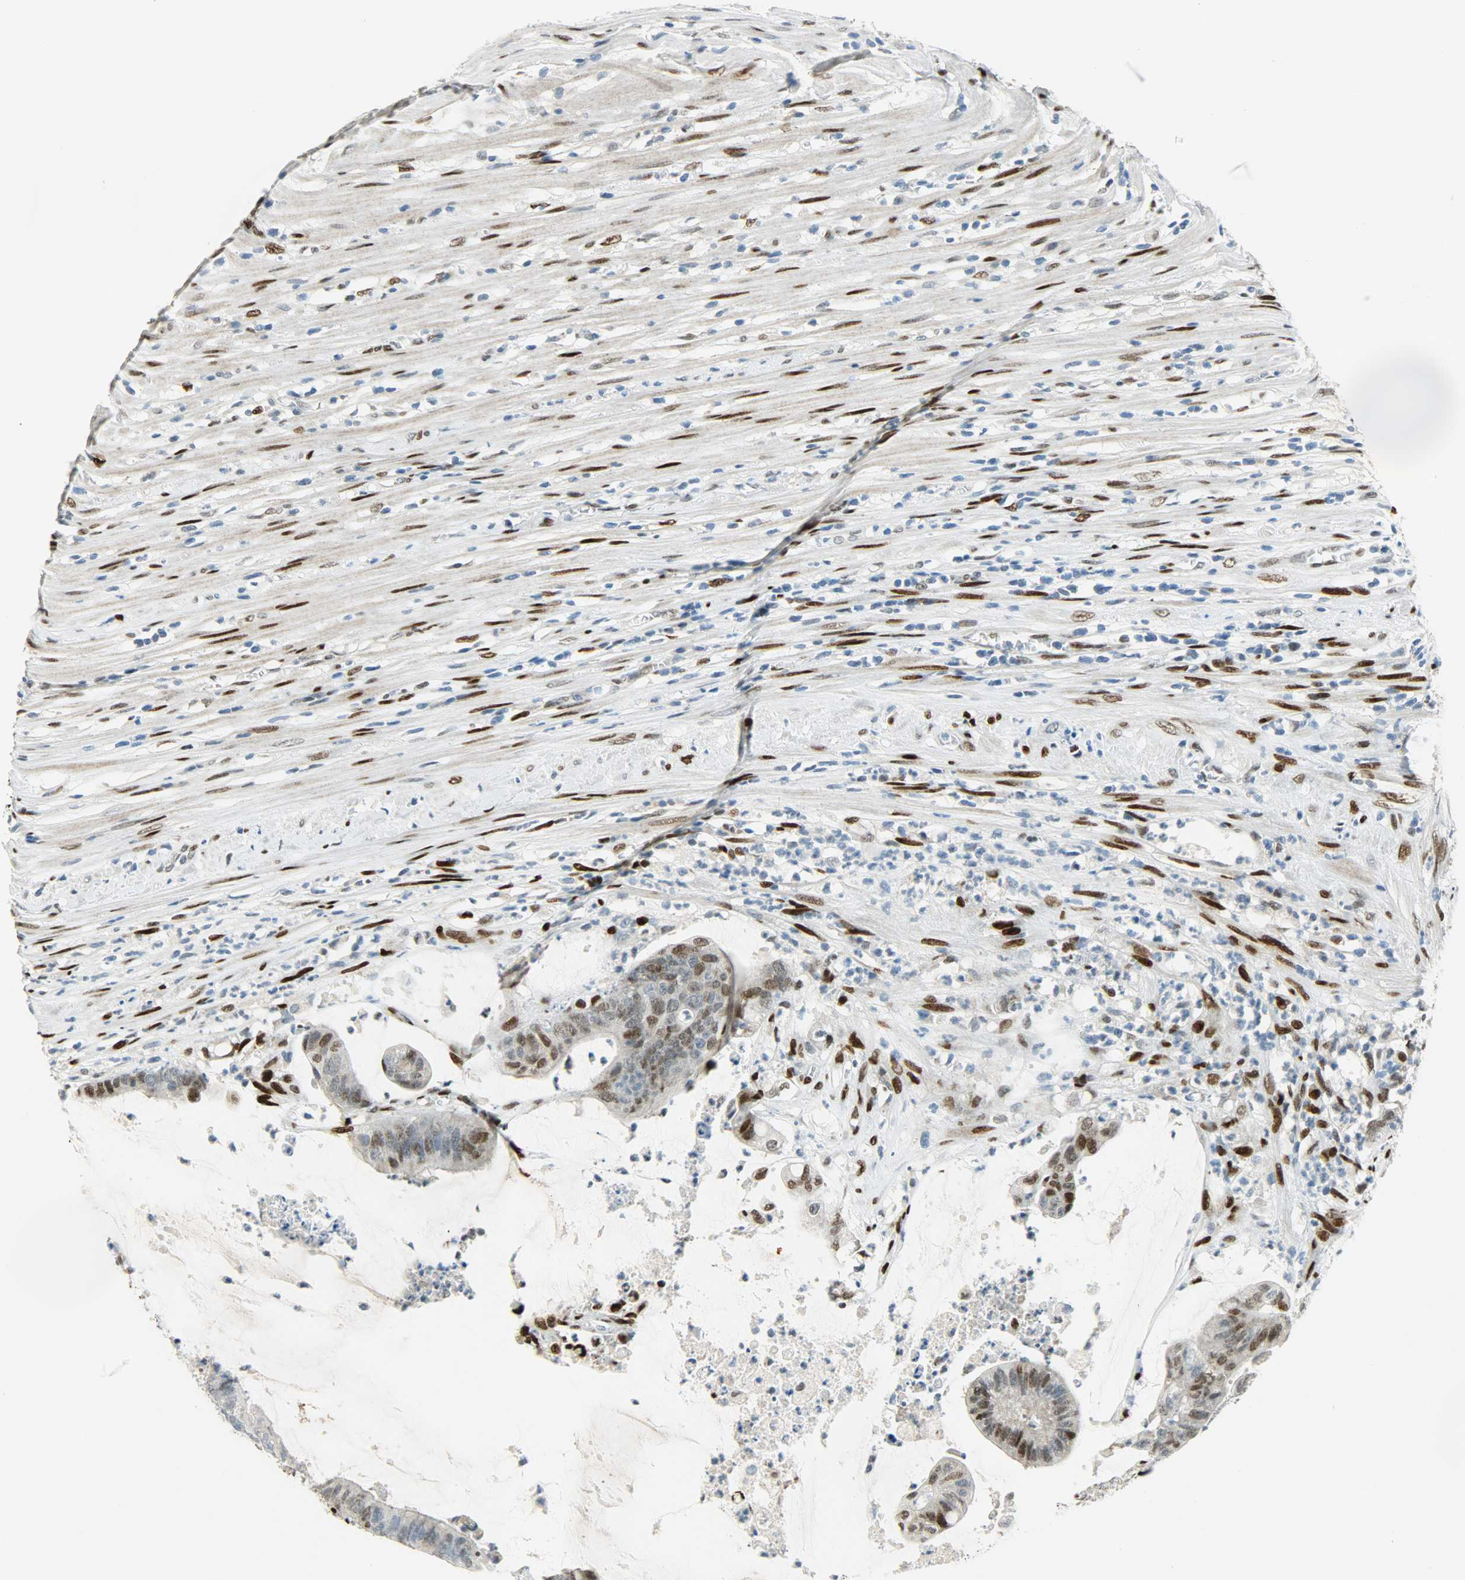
{"staining": {"intensity": "moderate", "quantity": "<25%", "location": "nuclear"}, "tissue": "colorectal cancer", "cell_type": "Tumor cells", "image_type": "cancer", "snomed": [{"axis": "morphology", "description": "Adenocarcinoma, NOS"}, {"axis": "topography", "description": "Rectum"}], "caption": "The histopathology image exhibits a brown stain indicating the presence of a protein in the nuclear of tumor cells in colorectal cancer.", "gene": "JUNB", "patient": {"sex": "female", "age": 66}}